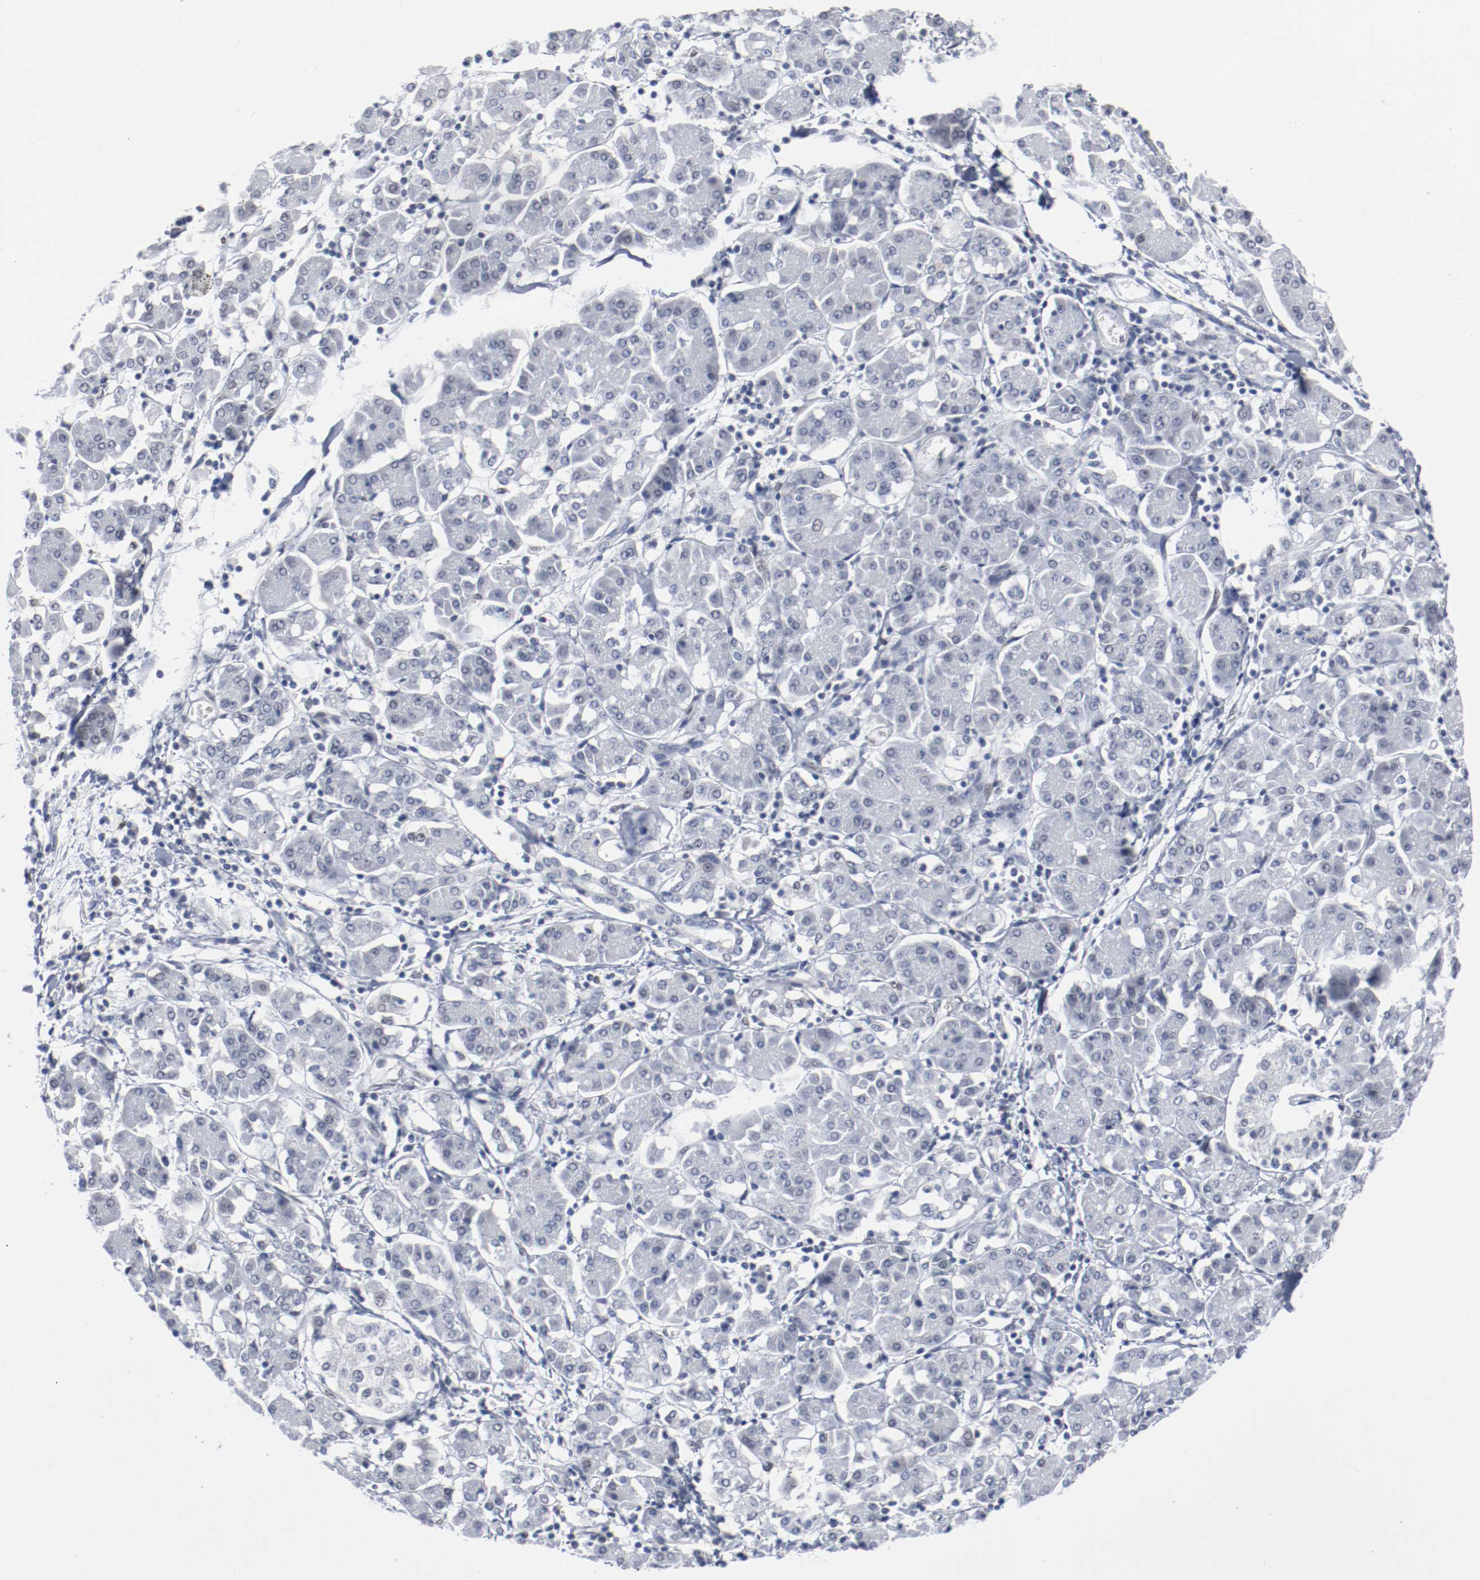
{"staining": {"intensity": "negative", "quantity": "none", "location": "none"}, "tissue": "pancreatic cancer", "cell_type": "Tumor cells", "image_type": "cancer", "snomed": [{"axis": "morphology", "description": "Adenocarcinoma, NOS"}, {"axis": "topography", "description": "Pancreas"}], "caption": "Pancreatic cancer (adenocarcinoma) stained for a protein using immunohistochemistry (IHC) reveals no positivity tumor cells.", "gene": "ATF7", "patient": {"sex": "female", "age": 57}}